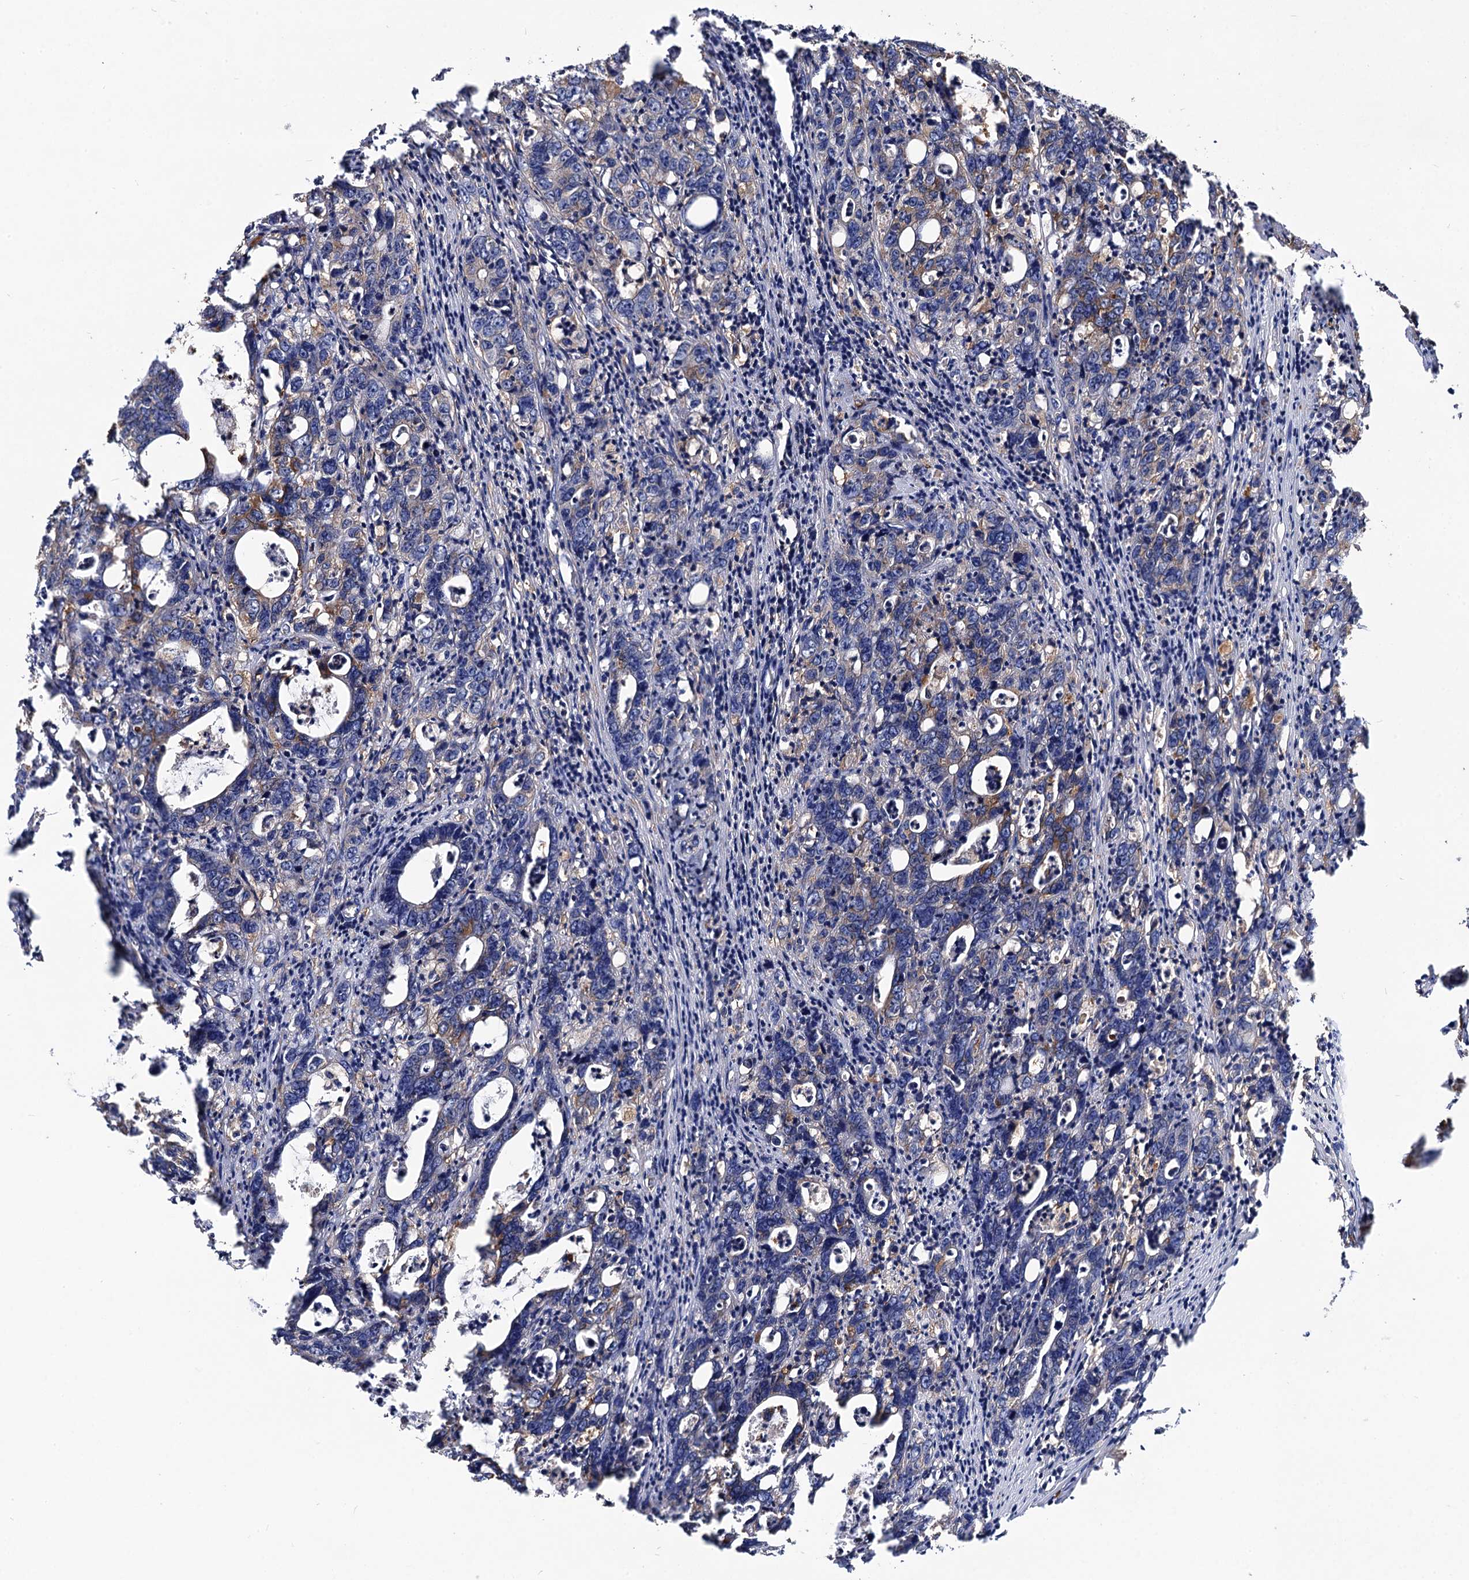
{"staining": {"intensity": "moderate", "quantity": "<25%", "location": "cytoplasmic/membranous"}, "tissue": "colorectal cancer", "cell_type": "Tumor cells", "image_type": "cancer", "snomed": [{"axis": "morphology", "description": "Adenocarcinoma, NOS"}, {"axis": "topography", "description": "Colon"}], "caption": "High-power microscopy captured an immunohistochemistry (IHC) micrograph of colorectal cancer (adenocarcinoma), revealing moderate cytoplasmic/membranous positivity in approximately <25% of tumor cells. The staining was performed using DAB to visualize the protein expression in brown, while the nuclei were stained in blue with hematoxylin (Magnification: 20x).", "gene": "DYDC1", "patient": {"sex": "female", "age": 75}}